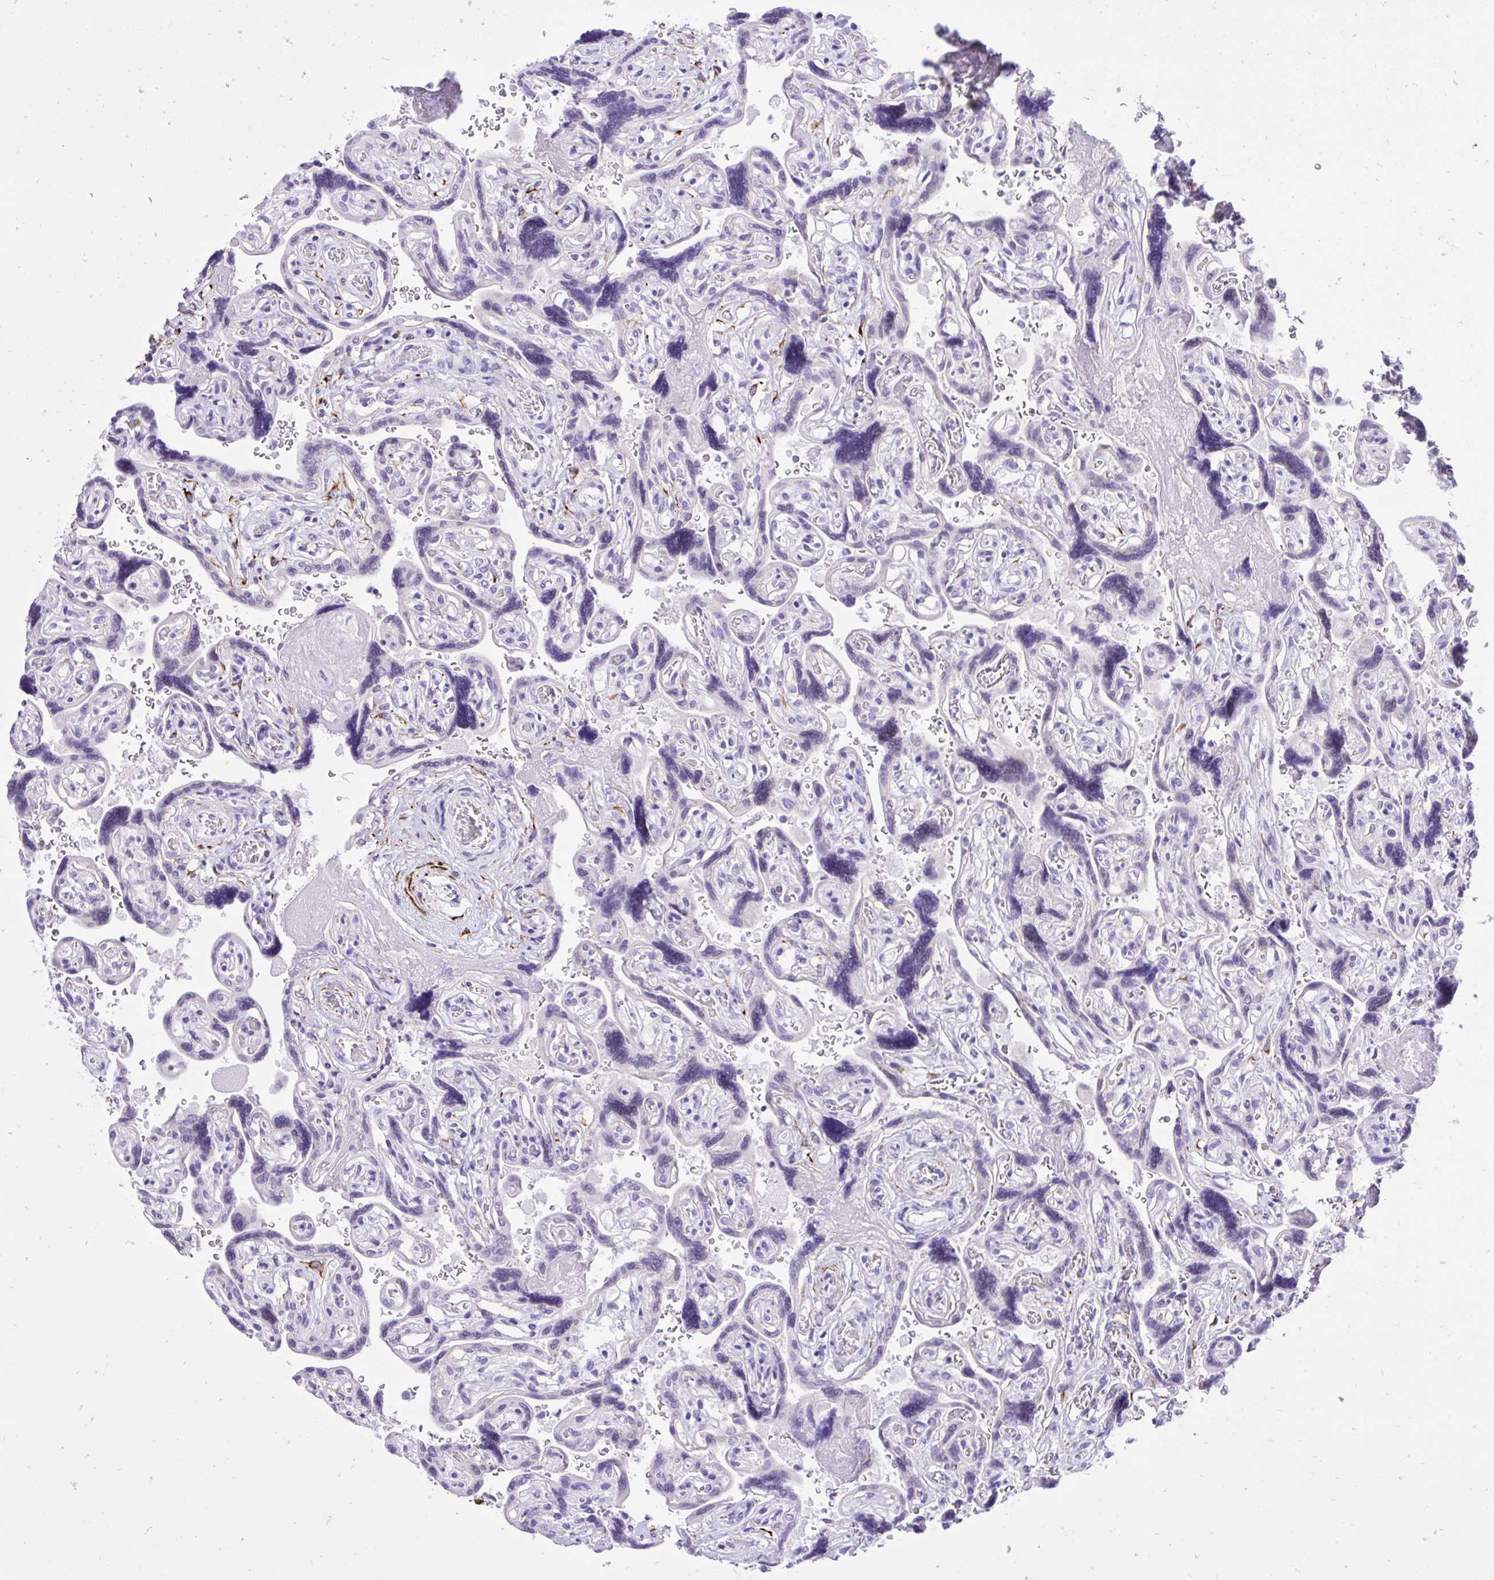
{"staining": {"intensity": "negative", "quantity": "none", "location": "none"}, "tissue": "placenta", "cell_type": "Decidual cells", "image_type": "normal", "snomed": [{"axis": "morphology", "description": "Normal tissue, NOS"}, {"axis": "topography", "description": "Placenta"}], "caption": "High power microscopy photomicrograph of an IHC histopathology image of benign placenta, revealing no significant staining in decidual cells. (DAB IHC with hematoxylin counter stain).", "gene": "KCNN4", "patient": {"sex": "female", "age": 32}}